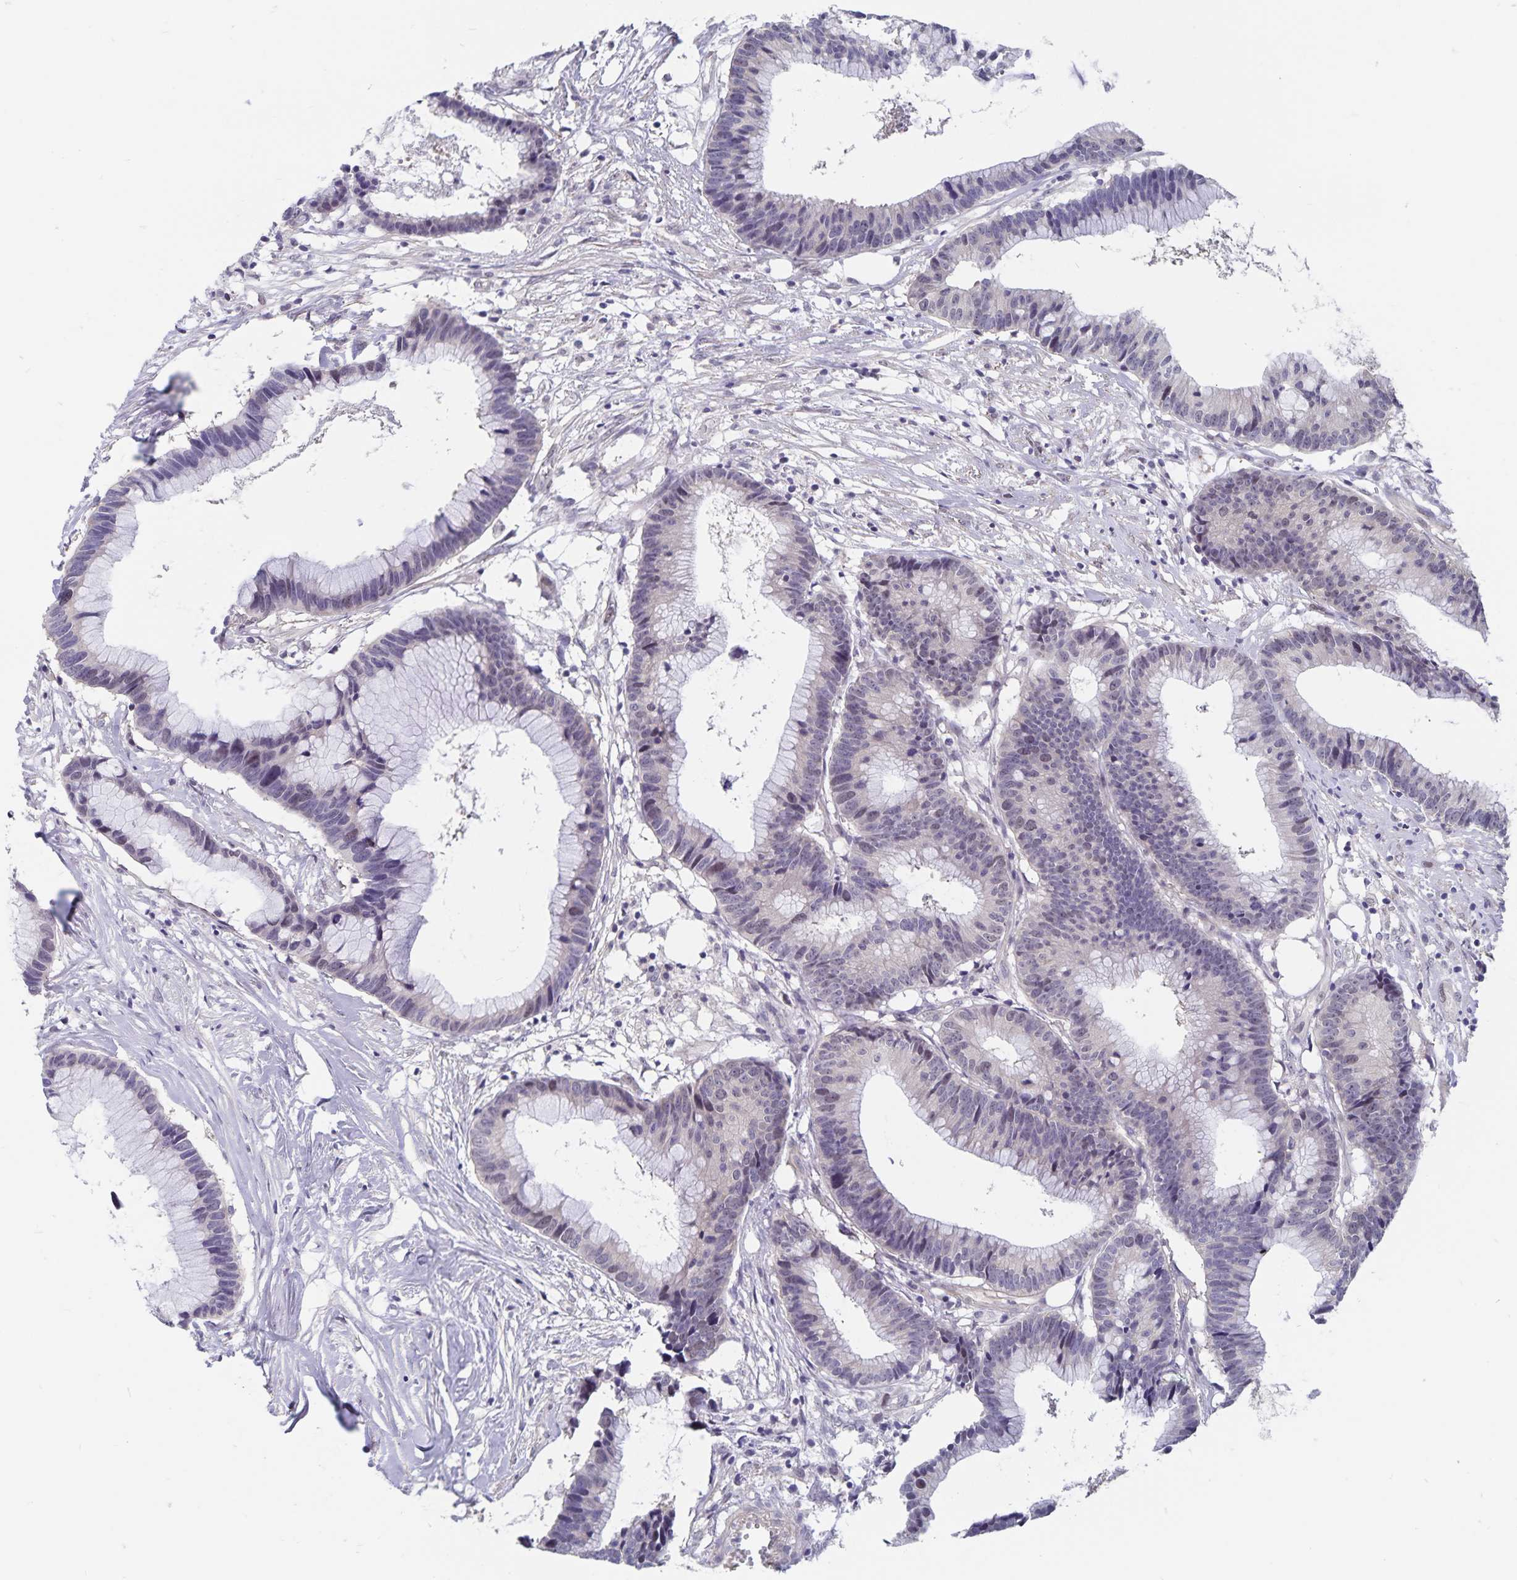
{"staining": {"intensity": "negative", "quantity": "none", "location": "none"}, "tissue": "colorectal cancer", "cell_type": "Tumor cells", "image_type": "cancer", "snomed": [{"axis": "morphology", "description": "Adenocarcinoma, NOS"}, {"axis": "topography", "description": "Colon"}], "caption": "Immunohistochemistry (IHC) of human colorectal adenocarcinoma reveals no positivity in tumor cells.", "gene": "BAG6", "patient": {"sex": "female", "age": 78}}